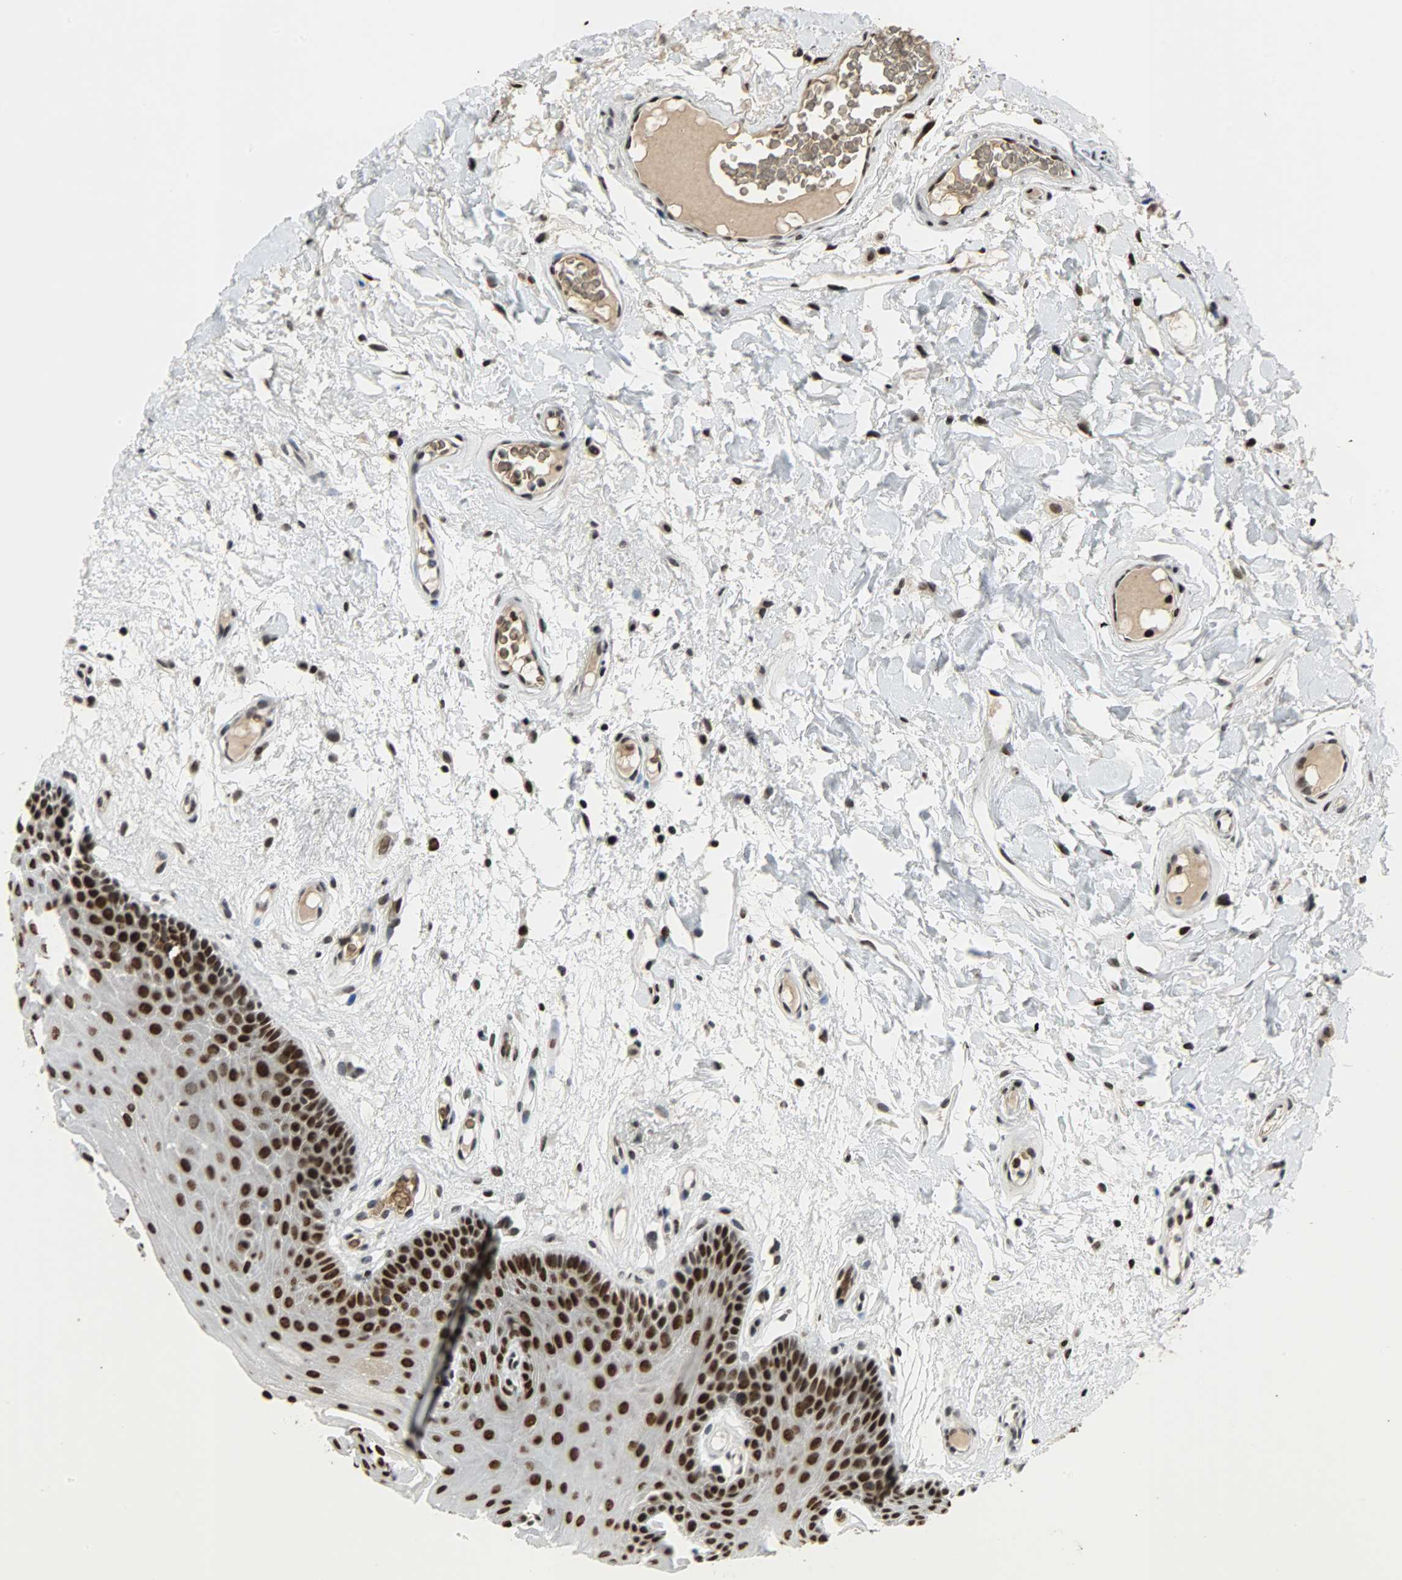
{"staining": {"intensity": "strong", "quantity": ">75%", "location": "cytoplasmic/membranous,nuclear"}, "tissue": "oral mucosa", "cell_type": "Squamous epithelial cells", "image_type": "normal", "snomed": [{"axis": "morphology", "description": "Normal tissue, NOS"}, {"axis": "morphology", "description": "Squamous cell carcinoma, NOS"}, {"axis": "topography", "description": "Skeletal muscle"}, {"axis": "topography", "description": "Oral tissue"}, {"axis": "topography", "description": "Head-Neck"}], "caption": "A histopathology image of human oral mucosa stained for a protein reveals strong cytoplasmic/membranous,nuclear brown staining in squamous epithelial cells.", "gene": "SNAI1", "patient": {"sex": "male", "age": 71}}